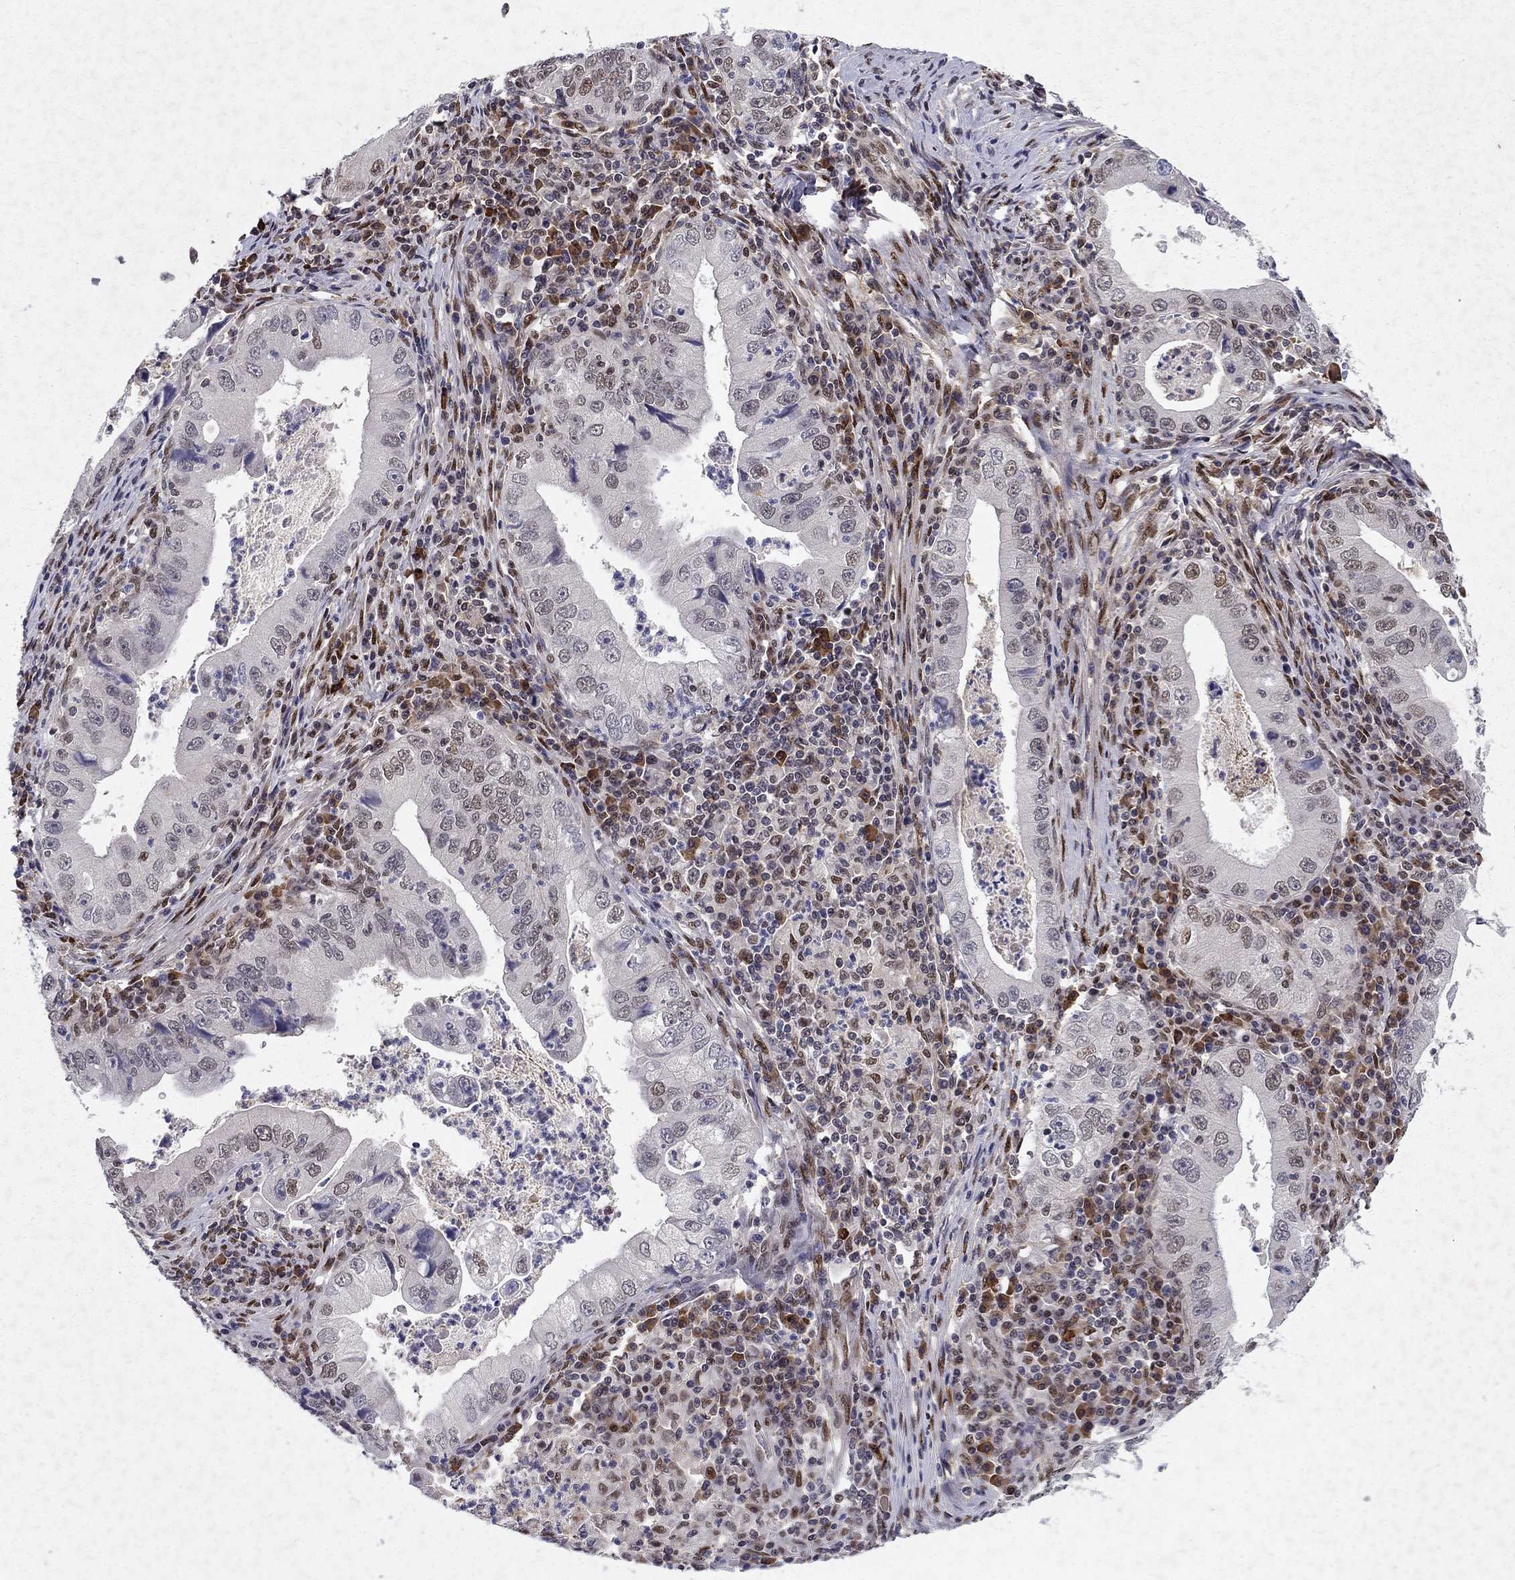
{"staining": {"intensity": "negative", "quantity": "none", "location": "none"}, "tissue": "stomach cancer", "cell_type": "Tumor cells", "image_type": "cancer", "snomed": [{"axis": "morphology", "description": "Adenocarcinoma, NOS"}, {"axis": "topography", "description": "Stomach"}], "caption": "There is no significant expression in tumor cells of adenocarcinoma (stomach).", "gene": "CRTC1", "patient": {"sex": "male", "age": 76}}